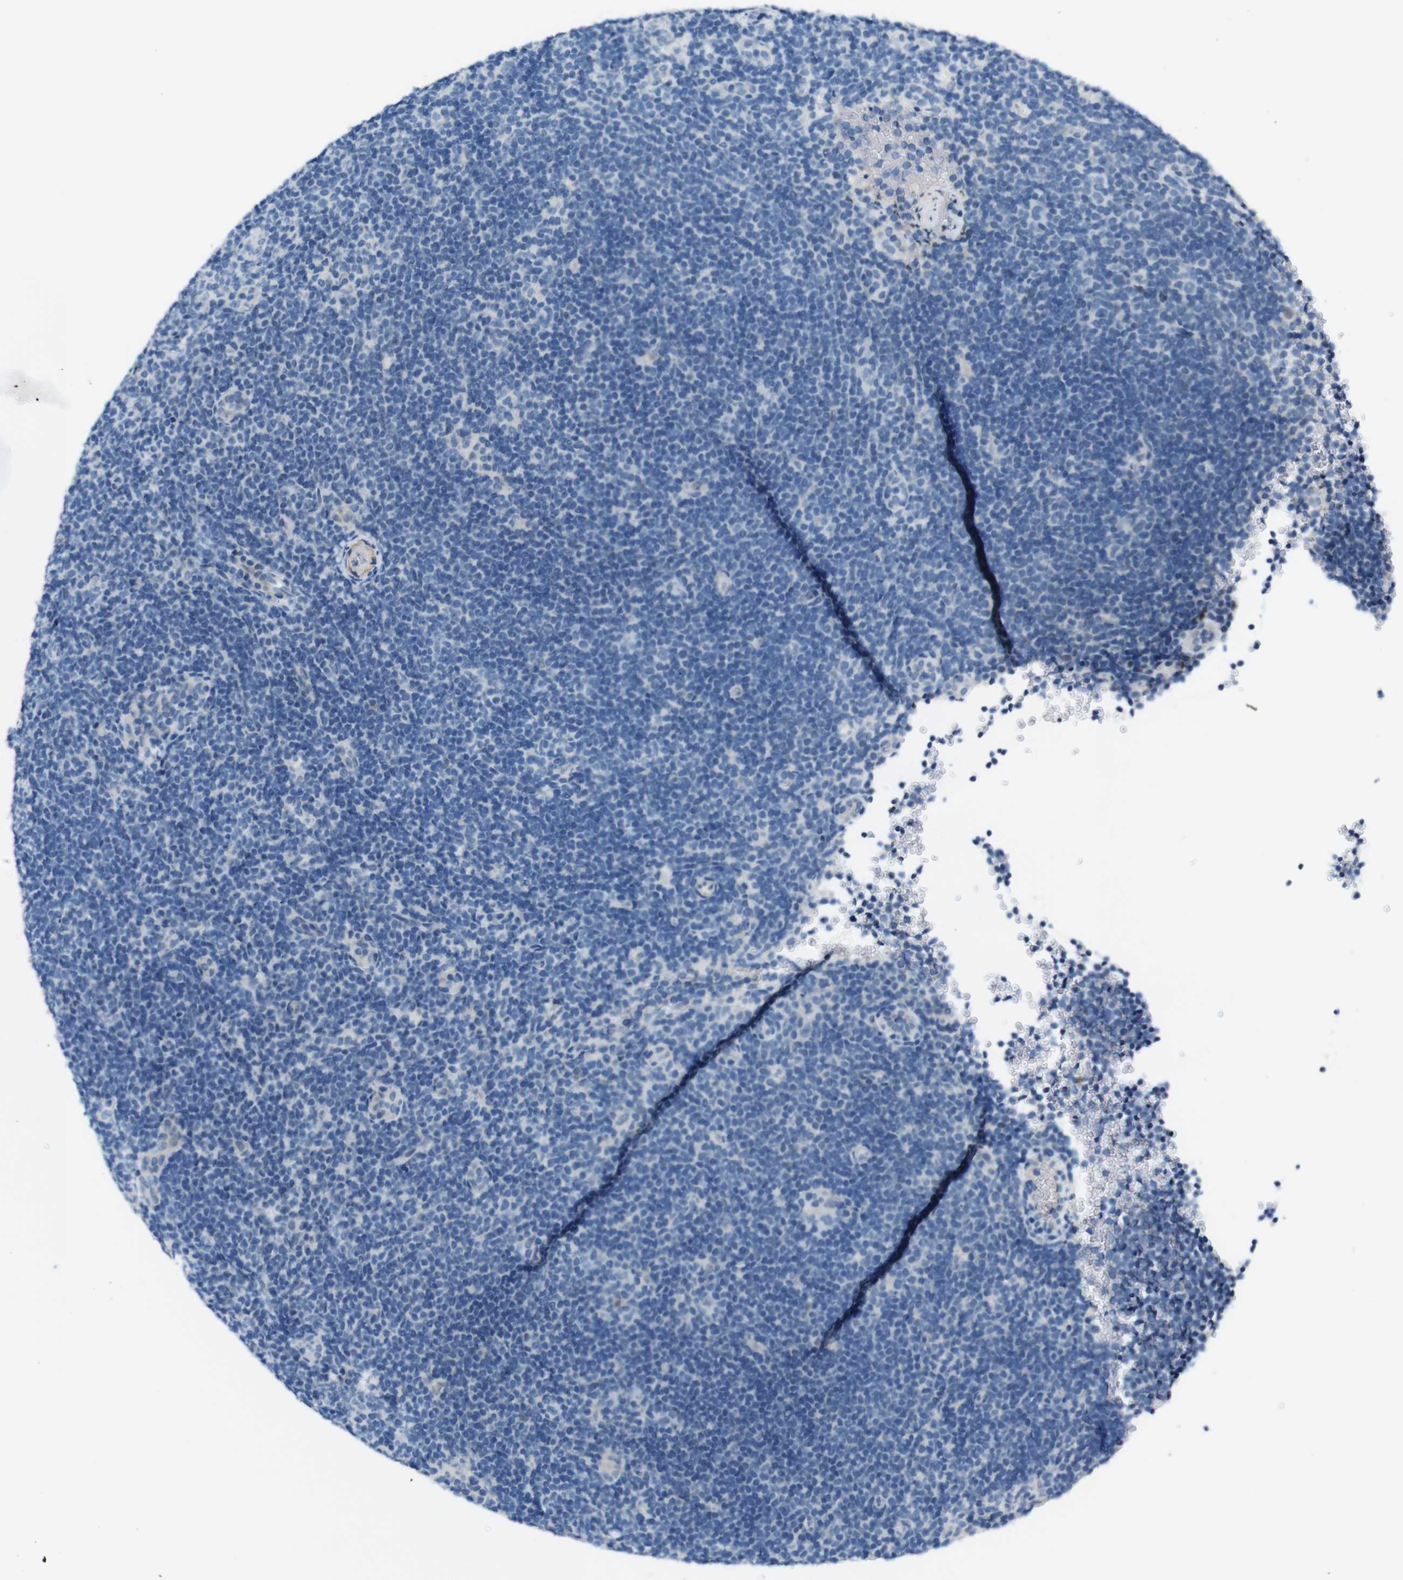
{"staining": {"intensity": "negative", "quantity": "none", "location": "none"}, "tissue": "lymphoma", "cell_type": "Tumor cells", "image_type": "cancer", "snomed": [{"axis": "morphology", "description": "Hodgkin's disease, NOS"}, {"axis": "topography", "description": "Lymph node"}], "caption": "Immunohistochemical staining of human lymphoma exhibits no significant expression in tumor cells.", "gene": "HRH2", "patient": {"sex": "female", "age": 57}}